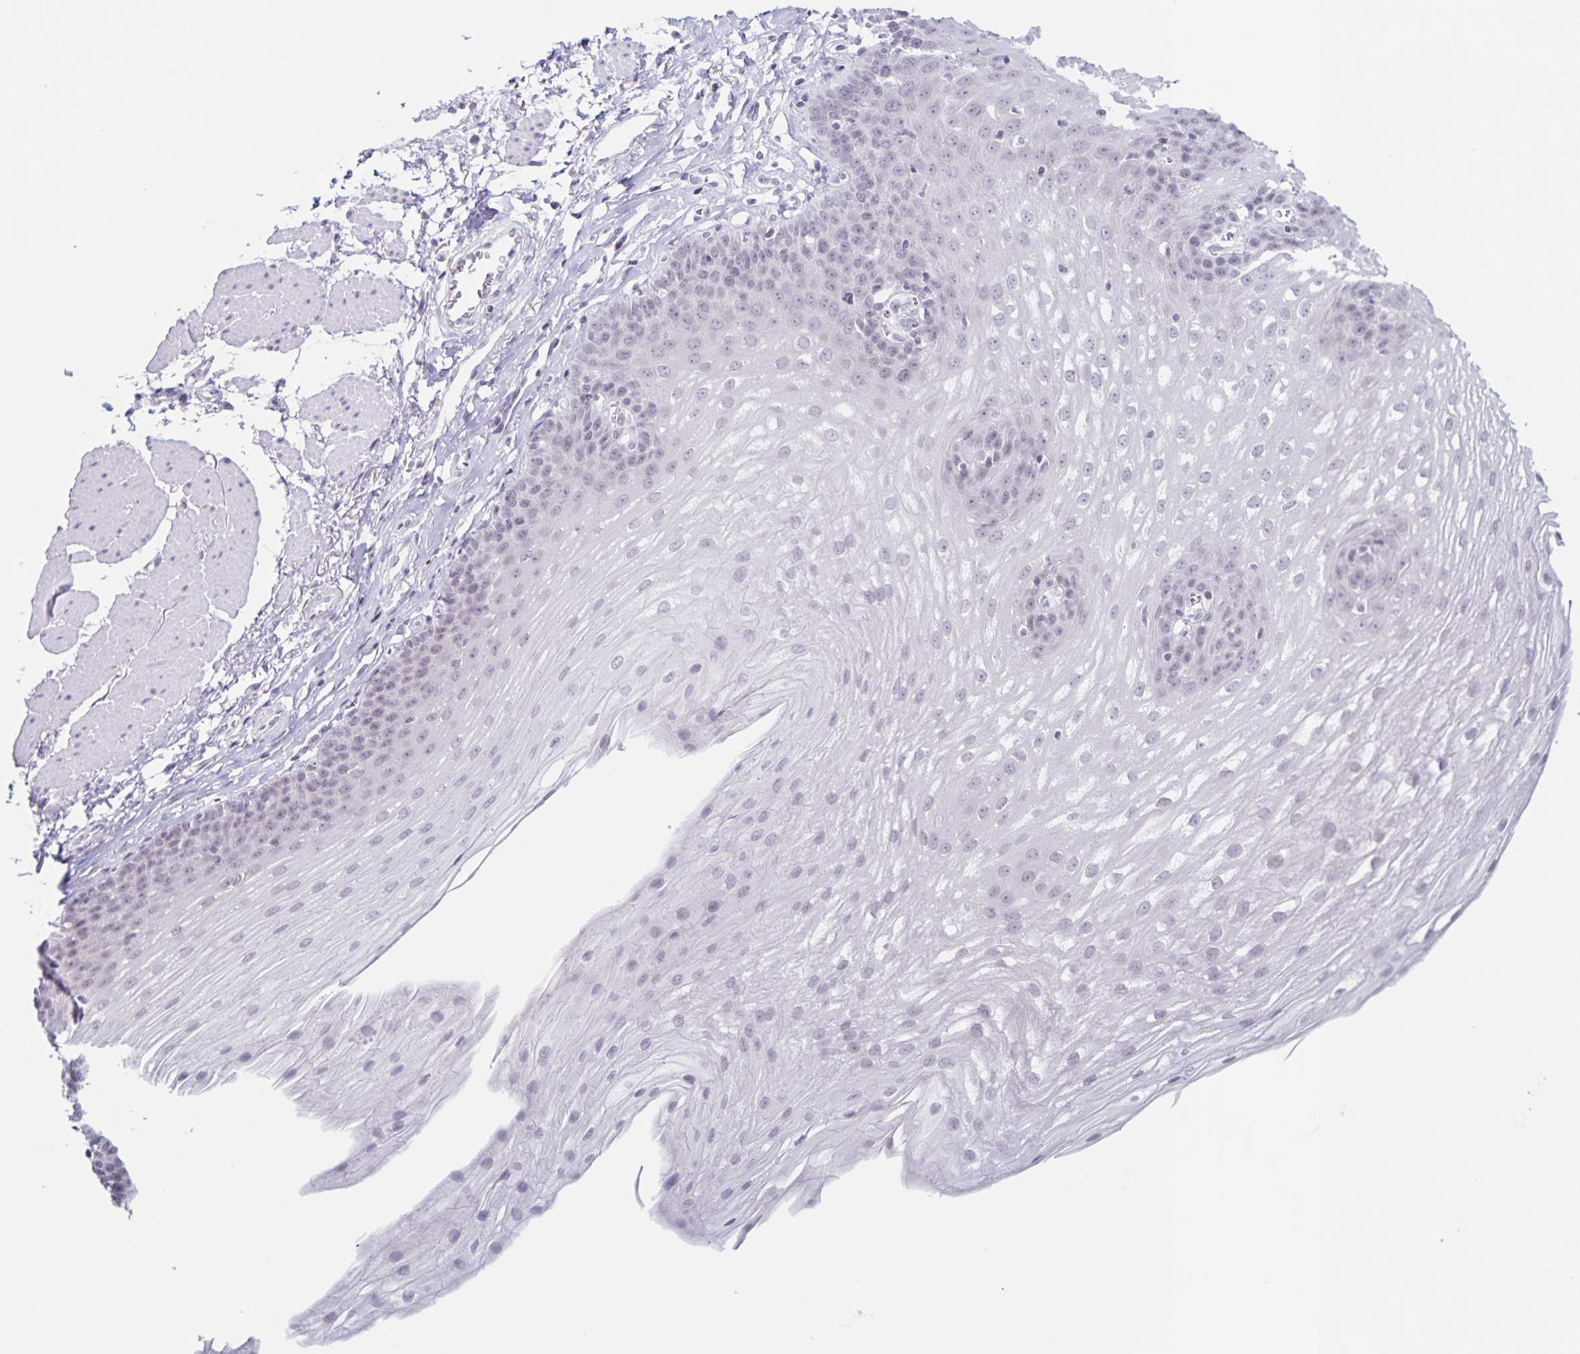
{"staining": {"intensity": "negative", "quantity": "none", "location": "none"}, "tissue": "esophagus", "cell_type": "Squamous epithelial cells", "image_type": "normal", "snomed": [{"axis": "morphology", "description": "Normal tissue, NOS"}, {"axis": "topography", "description": "Esophagus"}], "caption": "The immunohistochemistry micrograph has no significant staining in squamous epithelial cells of esophagus. (DAB immunohistochemistry (IHC) with hematoxylin counter stain).", "gene": "LCE6A", "patient": {"sex": "female", "age": 81}}